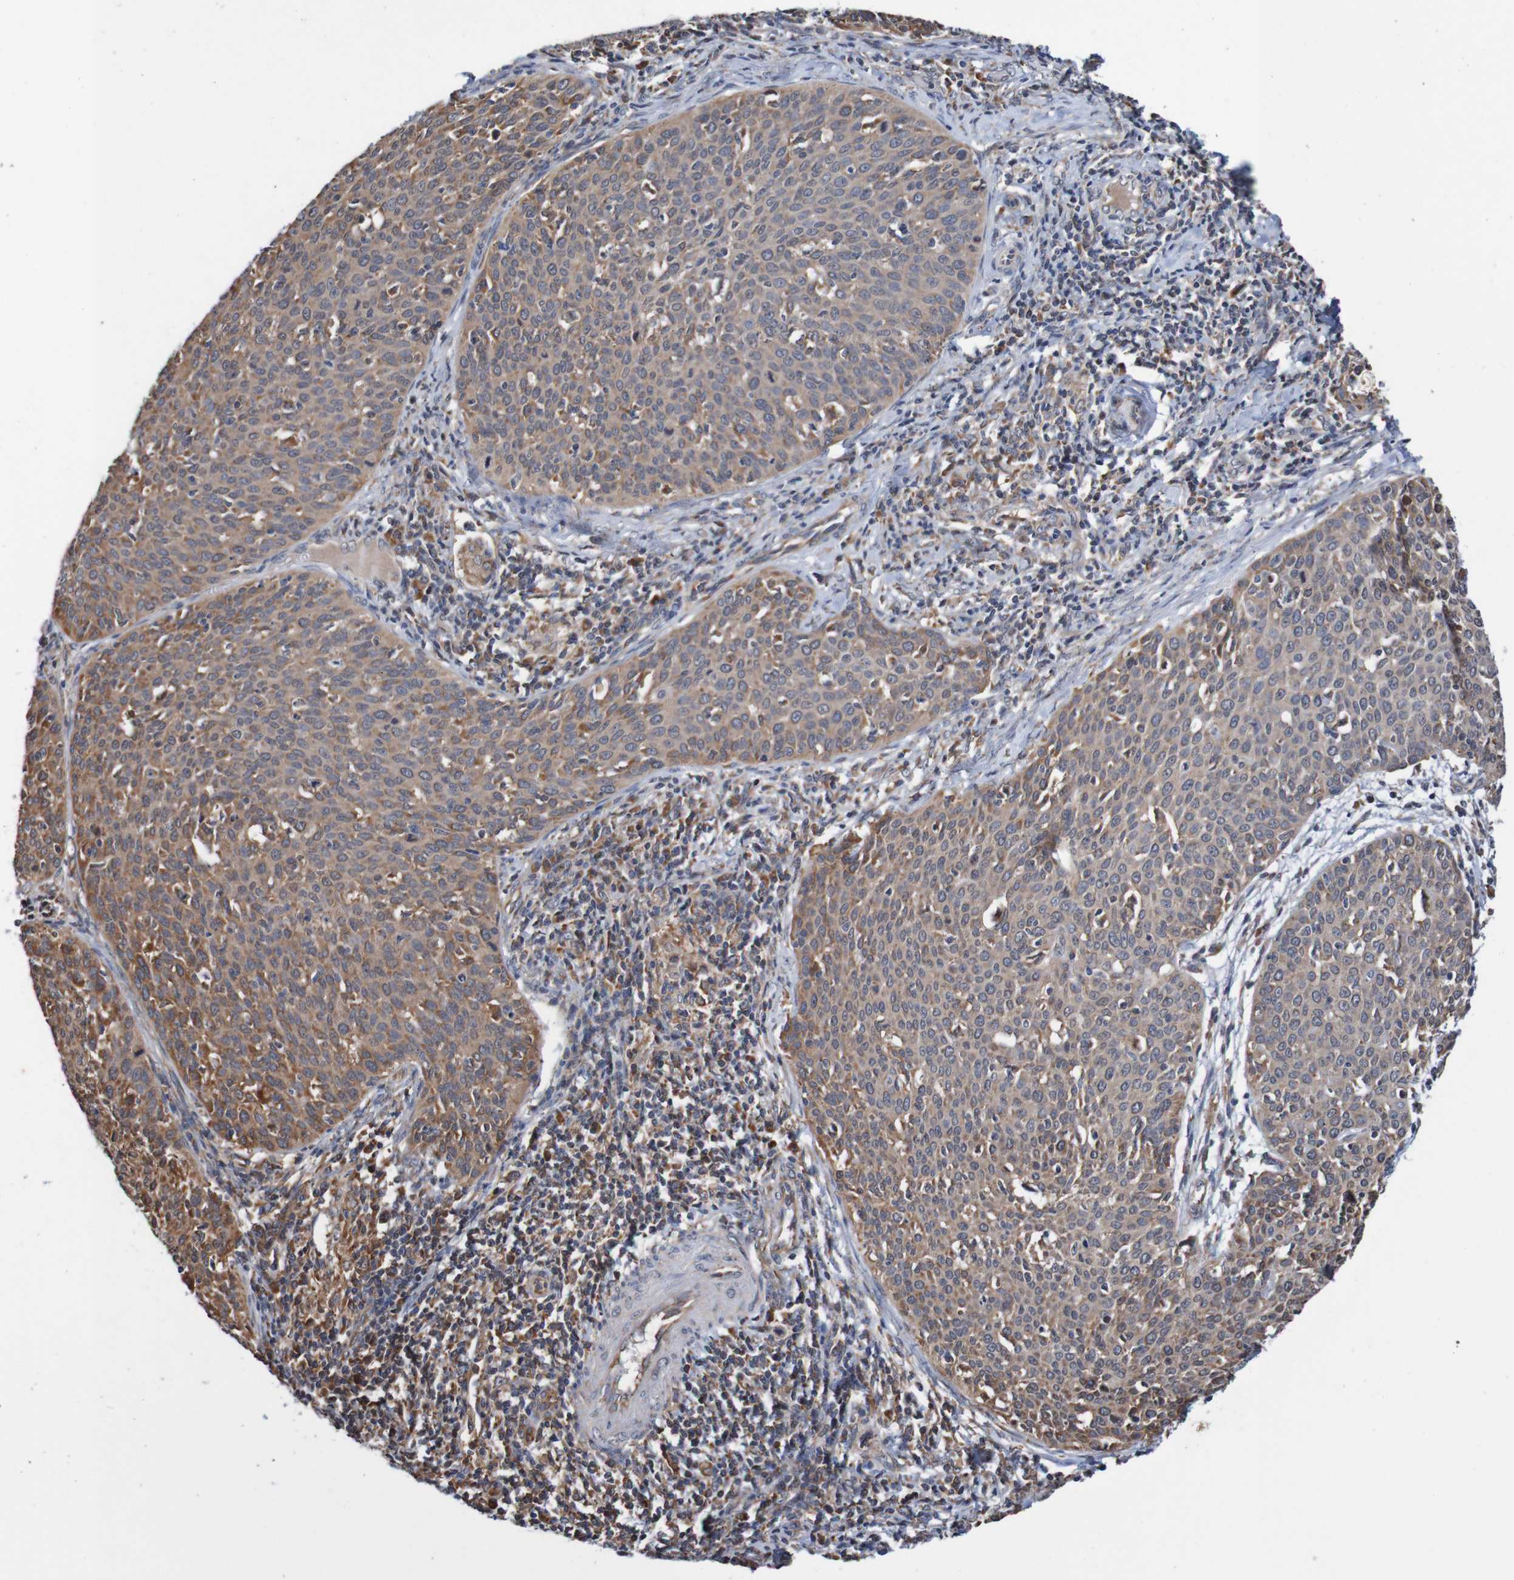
{"staining": {"intensity": "moderate", "quantity": ">75%", "location": "cytoplasmic/membranous"}, "tissue": "cervical cancer", "cell_type": "Tumor cells", "image_type": "cancer", "snomed": [{"axis": "morphology", "description": "Squamous cell carcinoma, NOS"}, {"axis": "topography", "description": "Cervix"}], "caption": "This micrograph reveals squamous cell carcinoma (cervical) stained with immunohistochemistry (IHC) to label a protein in brown. The cytoplasmic/membranous of tumor cells show moderate positivity for the protein. Nuclei are counter-stained blue.", "gene": "AXIN1", "patient": {"sex": "female", "age": 38}}